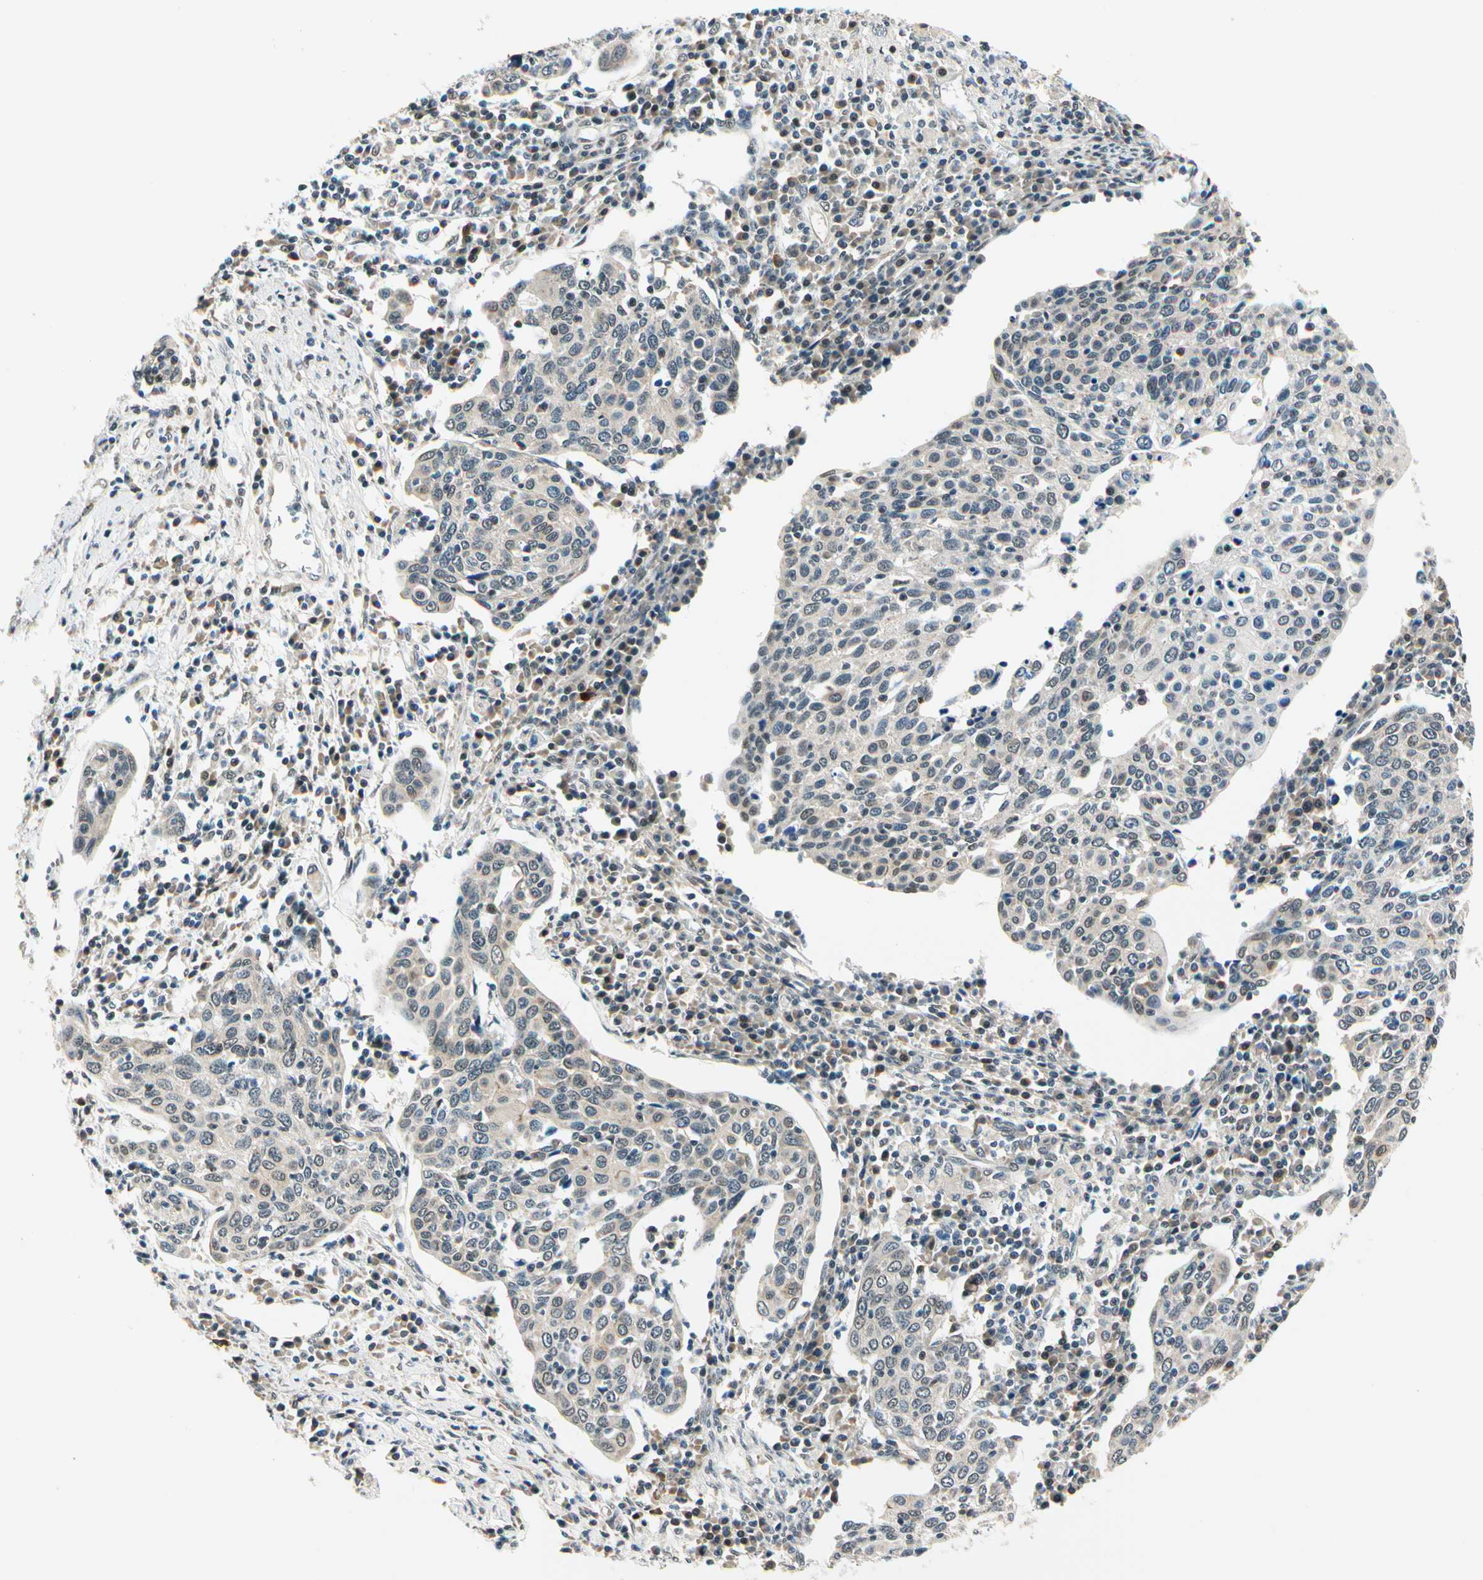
{"staining": {"intensity": "weak", "quantity": "<25%", "location": "cytoplasmic/membranous"}, "tissue": "cervical cancer", "cell_type": "Tumor cells", "image_type": "cancer", "snomed": [{"axis": "morphology", "description": "Squamous cell carcinoma, NOS"}, {"axis": "topography", "description": "Cervix"}], "caption": "Tumor cells show no significant protein expression in cervical cancer.", "gene": "PDK2", "patient": {"sex": "female", "age": 40}}